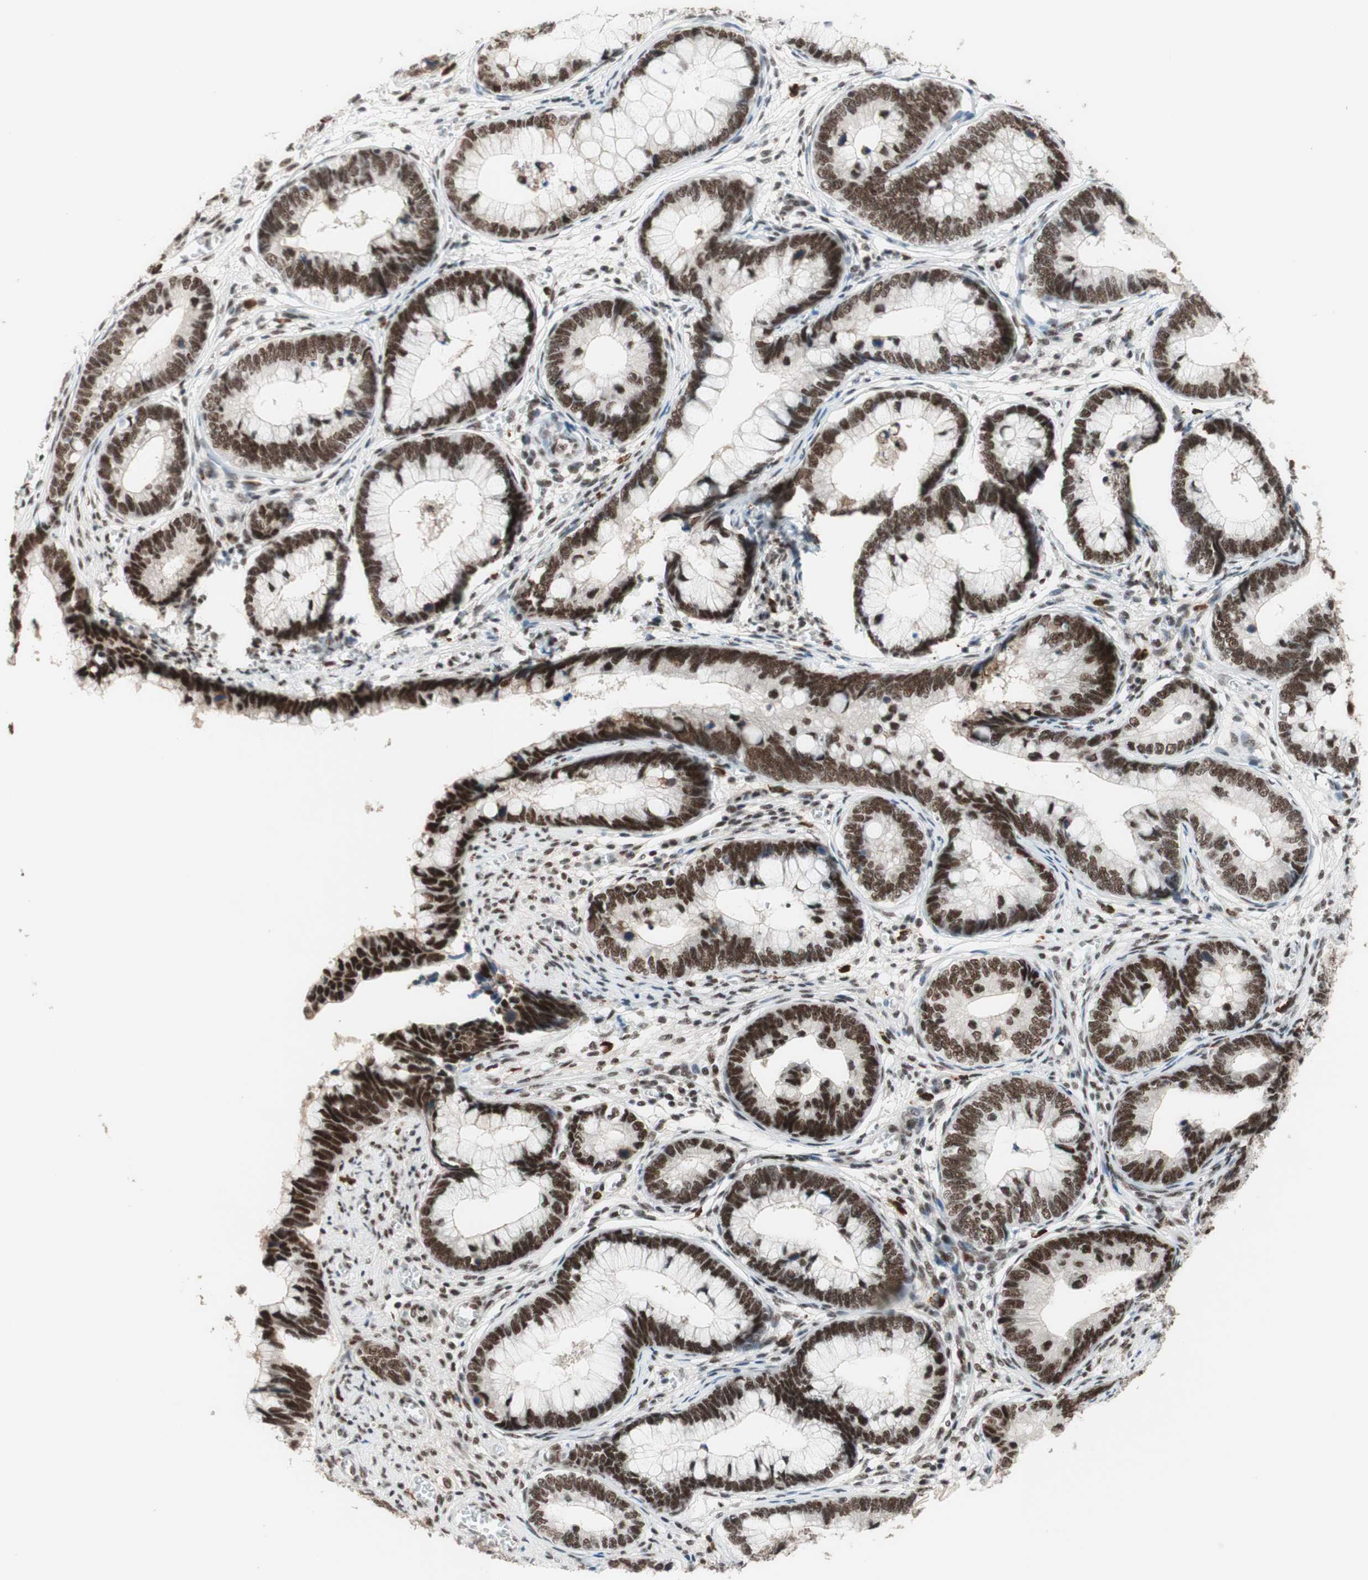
{"staining": {"intensity": "strong", "quantity": ">75%", "location": "nuclear"}, "tissue": "cervical cancer", "cell_type": "Tumor cells", "image_type": "cancer", "snomed": [{"axis": "morphology", "description": "Adenocarcinoma, NOS"}, {"axis": "topography", "description": "Cervix"}], "caption": "This is a micrograph of IHC staining of cervical adenocarcinoma, which shows strong staining in the nuclear of tumor cells.", "gene": "PRPF19", "patient": {"sex": "female", "age": 44}}